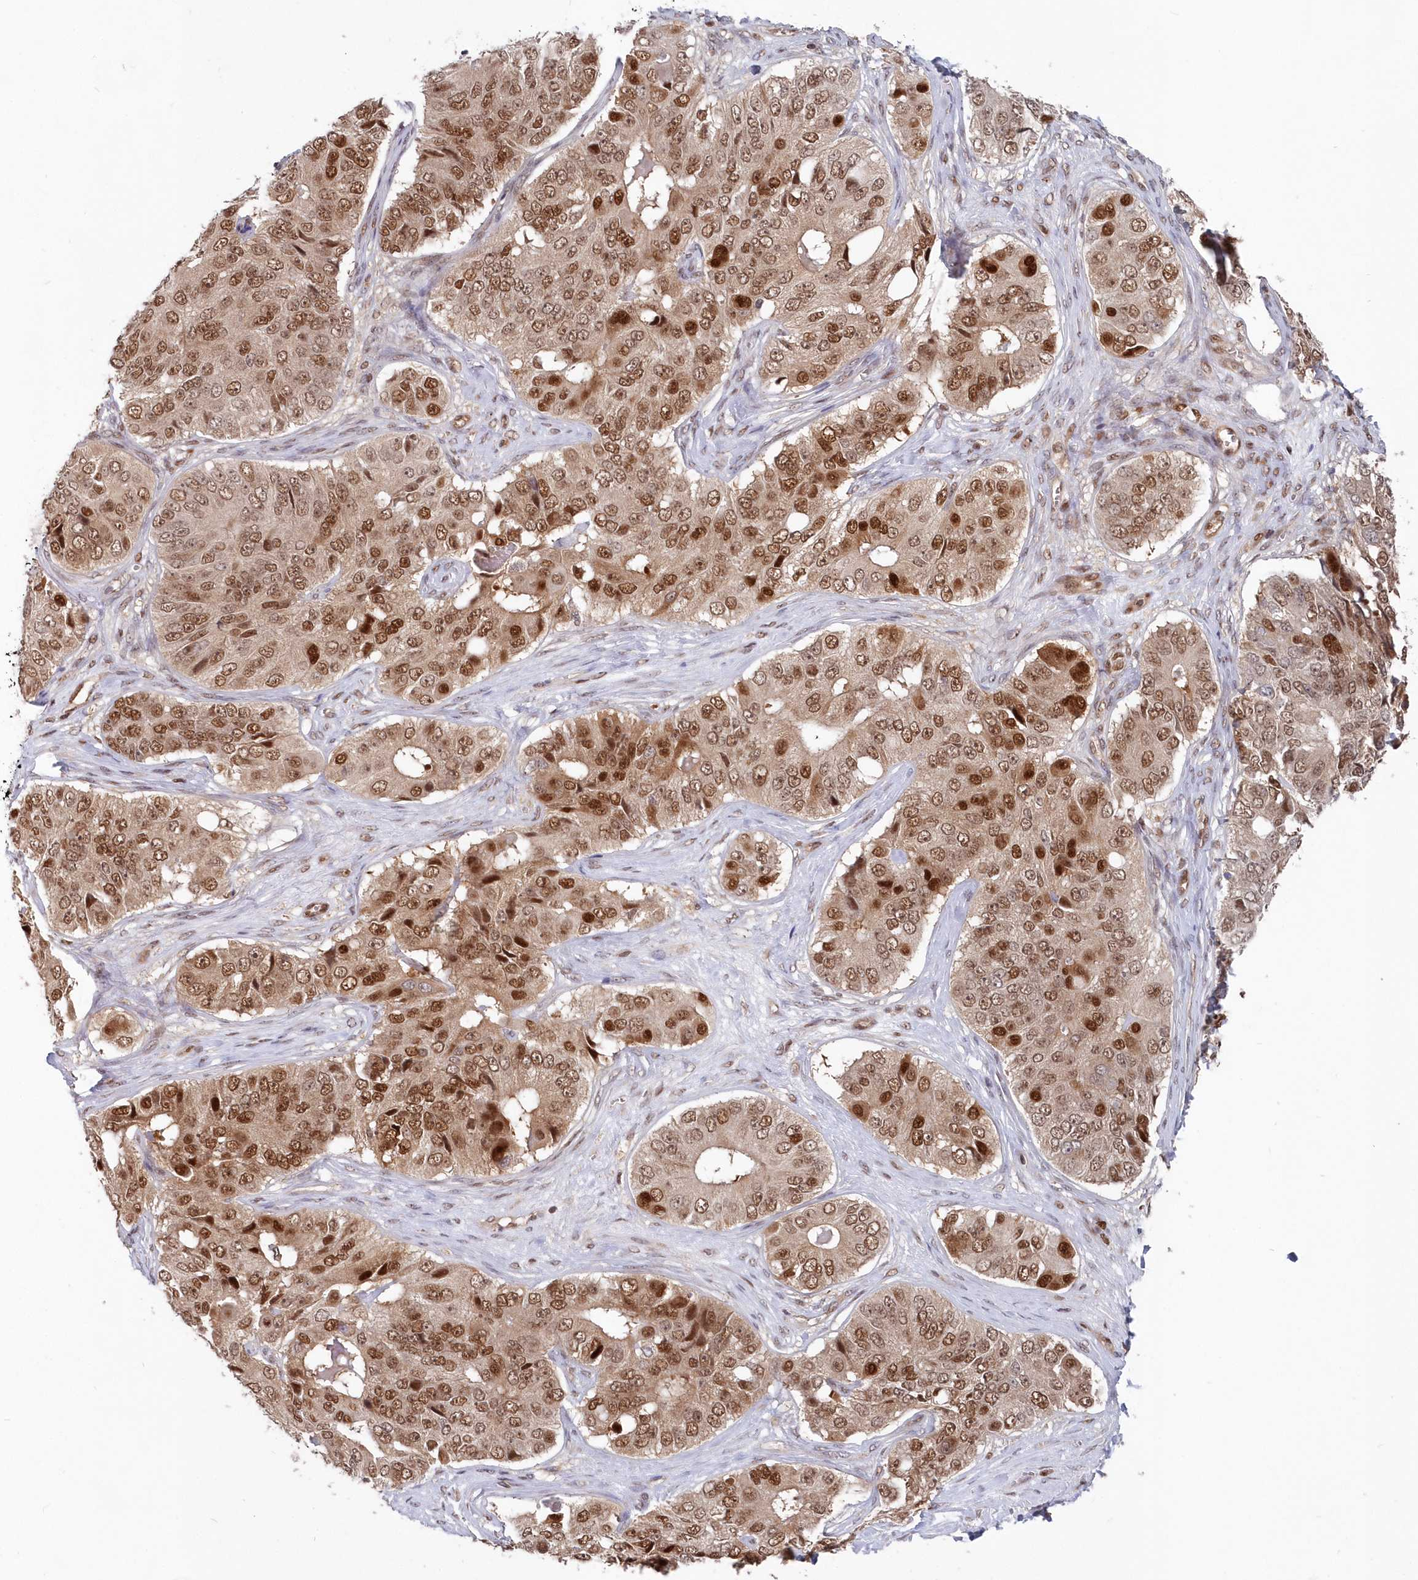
{"staining": {"intensity": "moderate", "quantity": ">75%", "location": "nuclear"}, "tissue": "ovarian cancer", "cell_type": "Tumor cells", "image_type": "cancer", "snomed": [{"axis": "morphology", "description": "Carcinoma, endometroid"}, {"axis": "topography", "description": "Ovary"}], "caption": "Tumor cells demonstrate medium levels of moderate nuclear staining in approximately >75% of cells in human ovarian cancer.", "gene": "ABHD14B", "patient": {"sex": "female", "age": 51}}